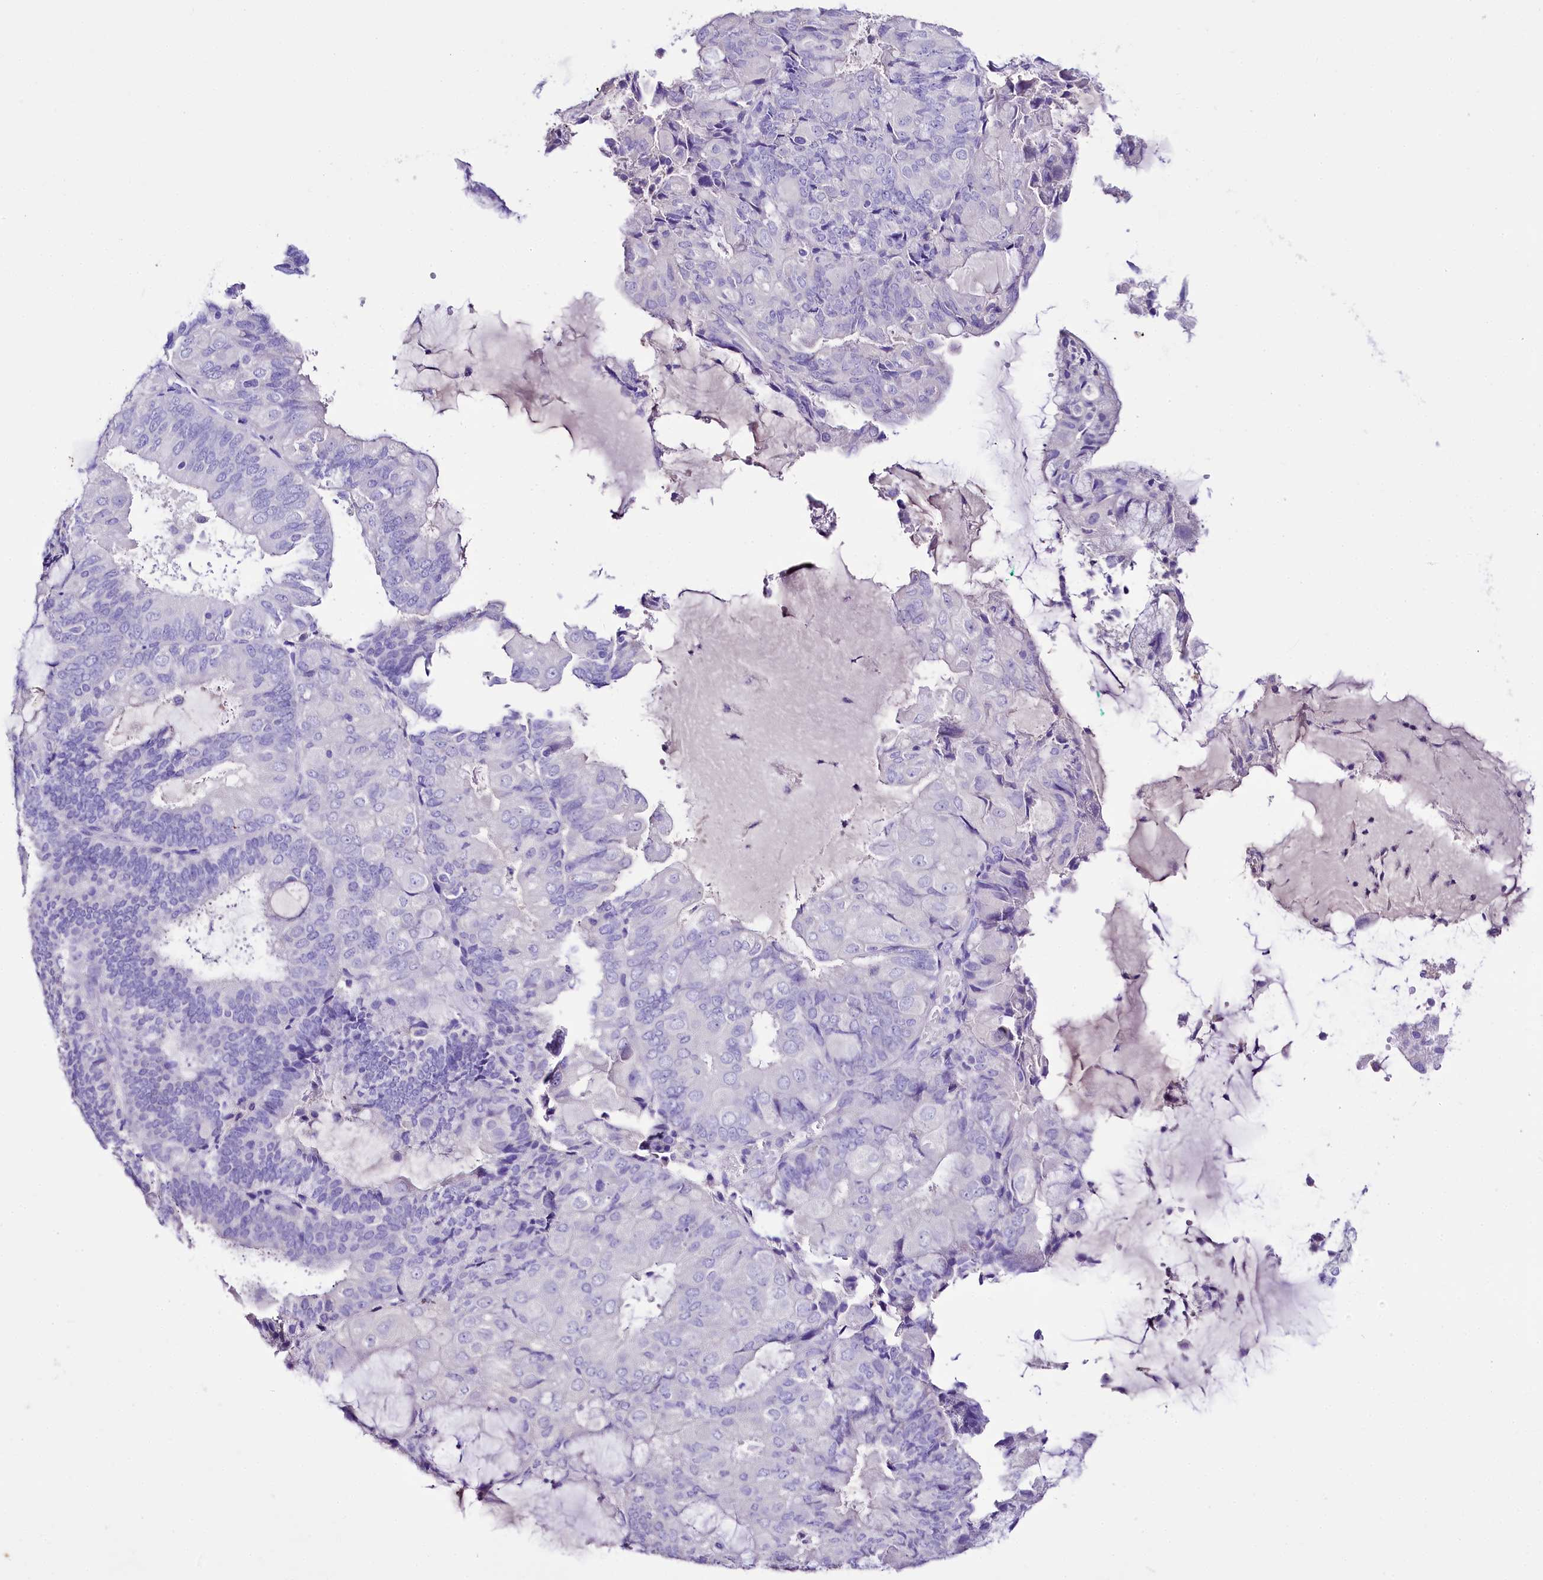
{"staining": {"intensity": "negative", "quantity": "none", "location": "none"}, "tissue": "endometrial cancer", "cell_type": "Tumor cells", "image_type": "cancer", "snomed": [{"axis": "morphology", "description": "Adenocarcinoma, NOS"}, {"axis": "topography", "description": "Endometrium"}], "caption": "Immunohistochemistry of human endometrial cancer reveals no positivity in tumor cells.", "gene": "A2ML1", "patient": {"sex": "female", "age": 81}}